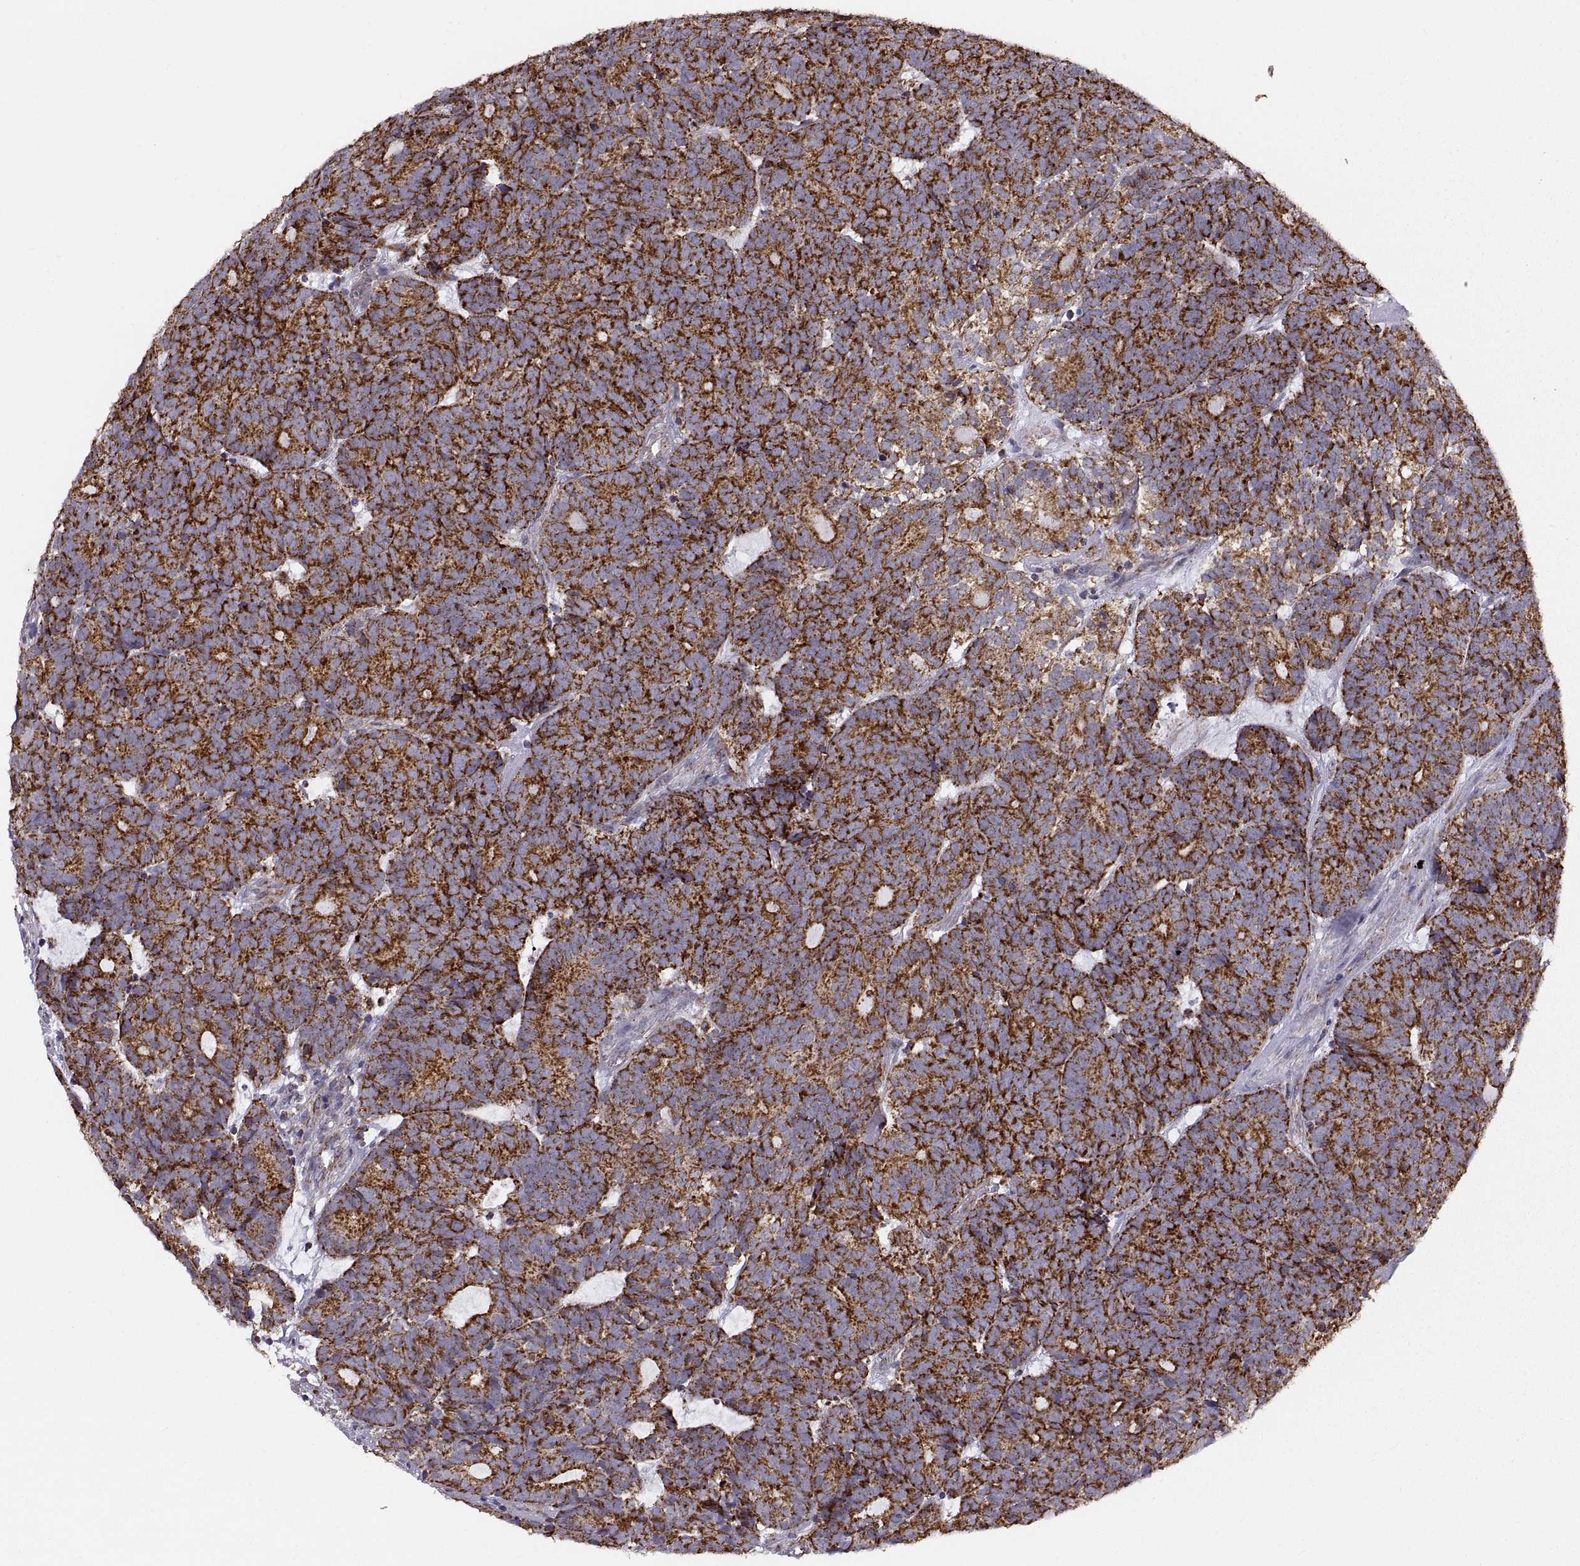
{"staining": {"intensity": "strong", "quantity": ">75%", "location": "cytoplasmic/membranous"}, "tissue": "head and neck cancer", "cell_type": "Tumor cells", "image_type": "cancer", "snomed": [{"axis": "morphology", "description": "Adenocarcinoma, NOS"}, {"axis": "topography", "description": "Head-Neck"}], "caption": "Head and neck cancer tissue demonstrates strong cytoplasmic/membranous expression in about >75% of tumor cells, visualized by immunohistochemistry. The staining is performed using DAB brown chromogen to label protein expression. The nuclei are counter-stained blue using hematoxylin.", "gene": "ARSD", "patient": {"sex": "female", "age": 81}}